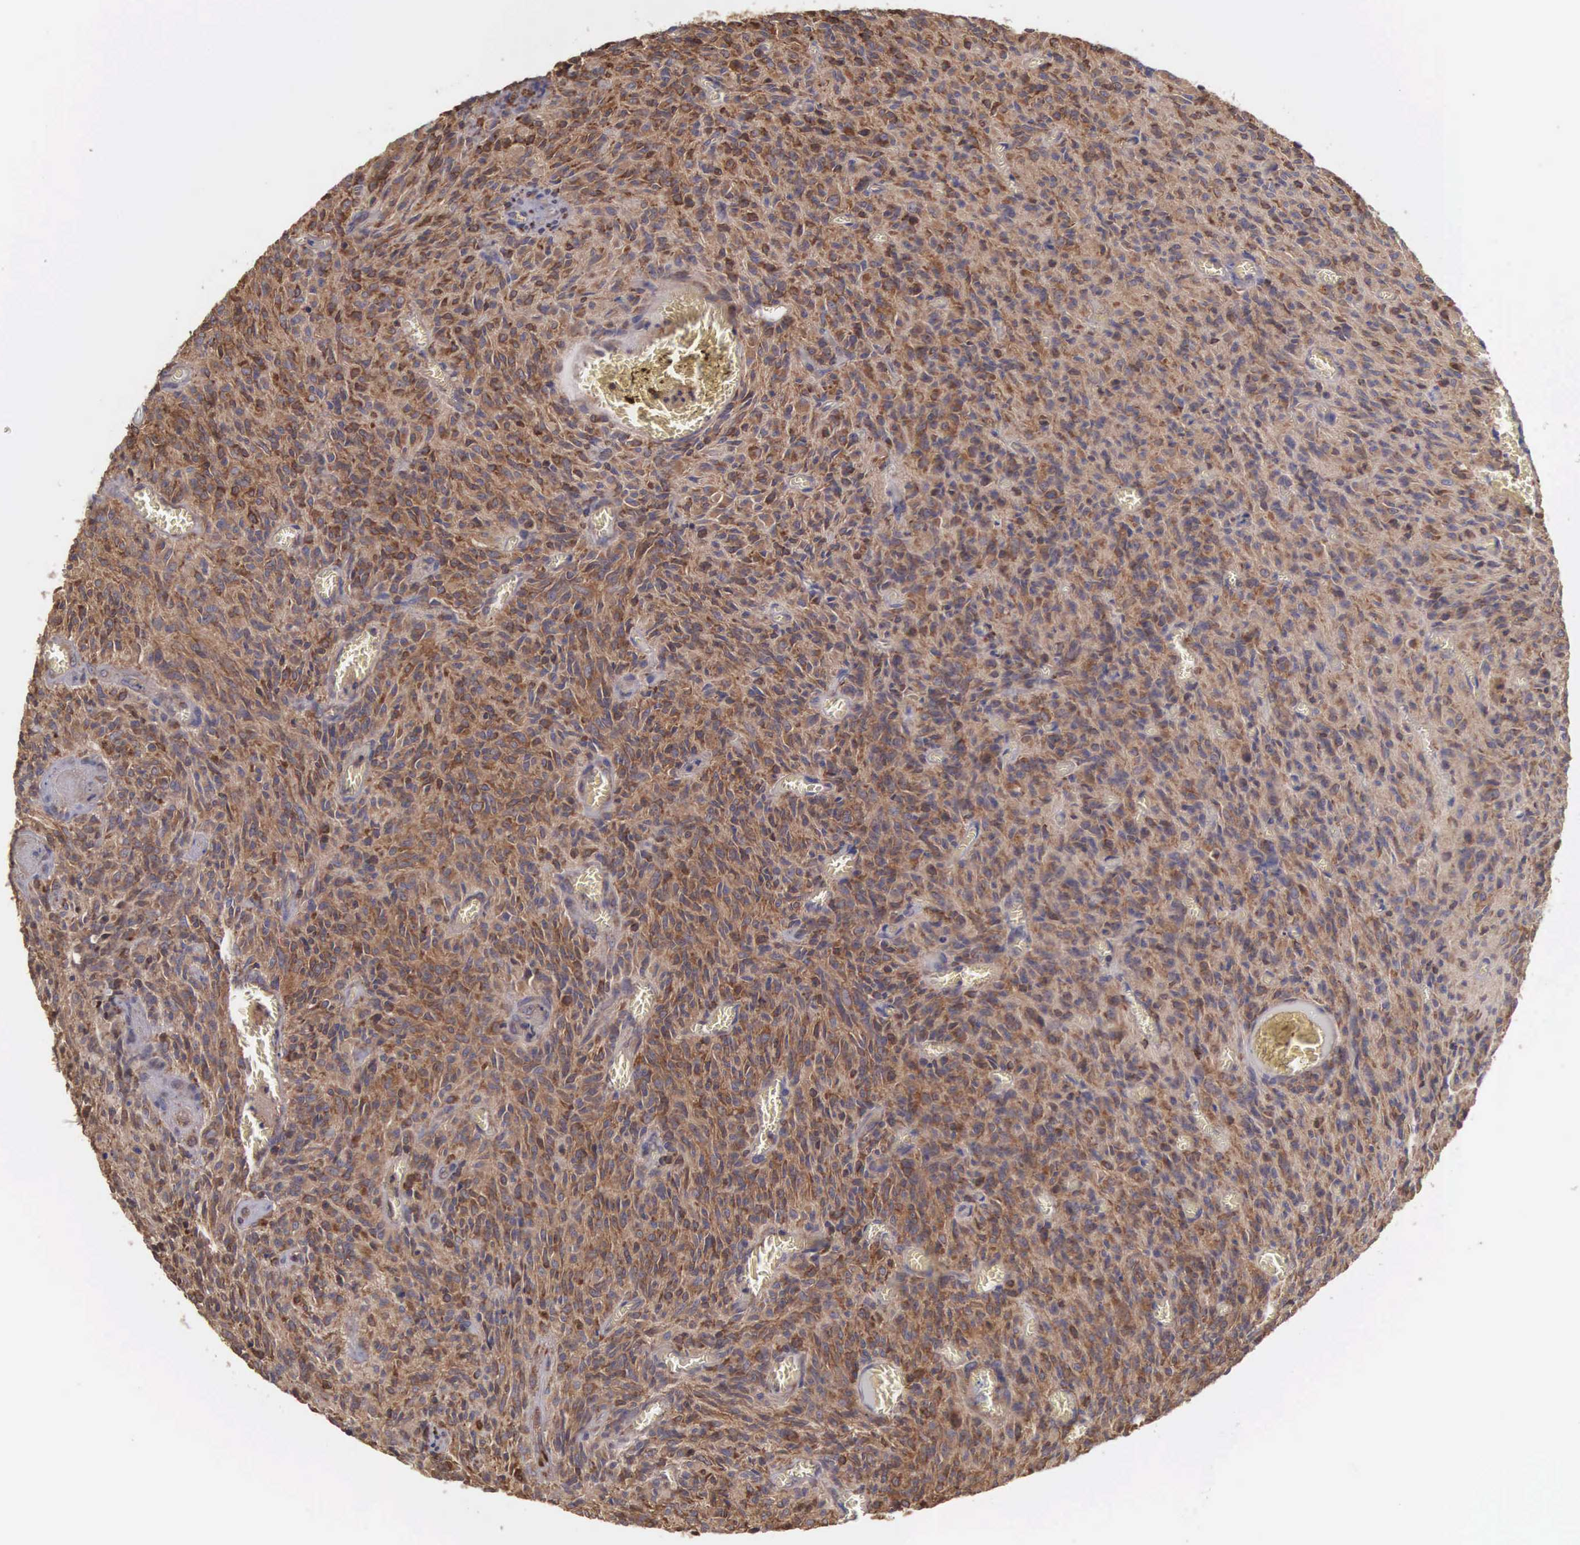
{"staining": {"intensity": "moderate", "quantity": ">75%", "location": "cytoplasmic/membranous"}, "tissue": "glioma", "cell_type": "Tumor cells", "image_type": "cancer", "snomed": [{"axis": "morphology", "description": "Glioma, malignant, High grade"}, {"axis": "topography", "description": "Brain"}], "caption": "A photomicrograph showing moderate cytoplasmic/membranous expression in about >75% of tumor cells in glioma, as visualized by brown immunohistochemical staining.", "gene": "DHRS1", "patient": {"sex": "male", "age": 56}}